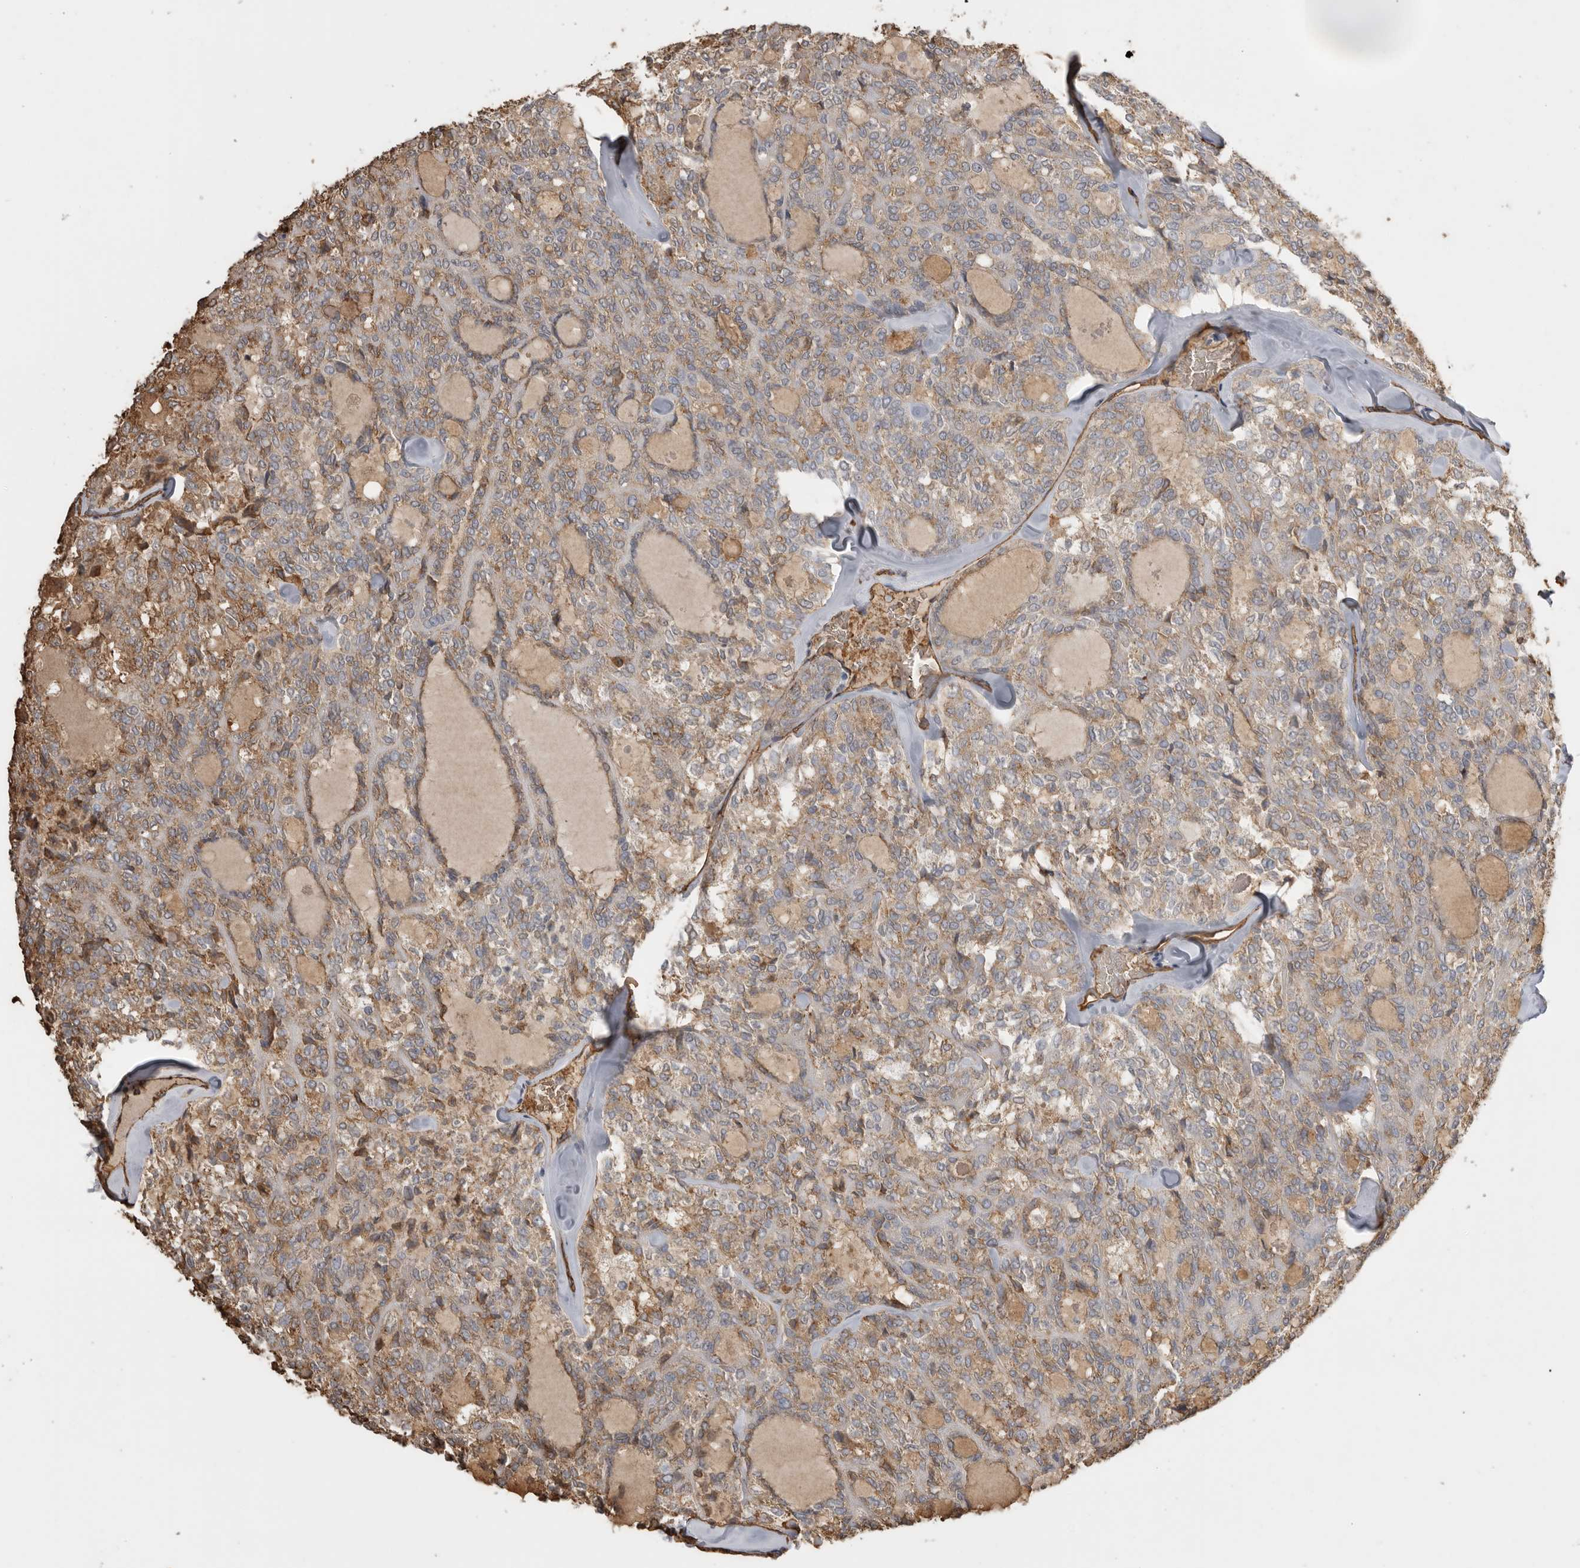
{"staining": {"intensity": "weak", "quantity": "25%-75%", "location": "cytoplasmic/membranous"}, "tissue": "thyroid cancer", "cell_type": "Tumor cells", "image_type": "cancer", "snomed": [{"axis": "morphology", "description": "Follicular adenoma carcinoma, NOS"}, {"axis": "topography", "description": "Thyroid gland"}], "caption": "A photomicrograph showing weak cytoplasmic/membranous staining in approximately 25%-75% of tumor cells in thyroid follicular adenoma carcinoma, as visualized by brown immunohistochemical staining.", "gene": "IL27", "patient": {"sex": "male", "age": 75}}